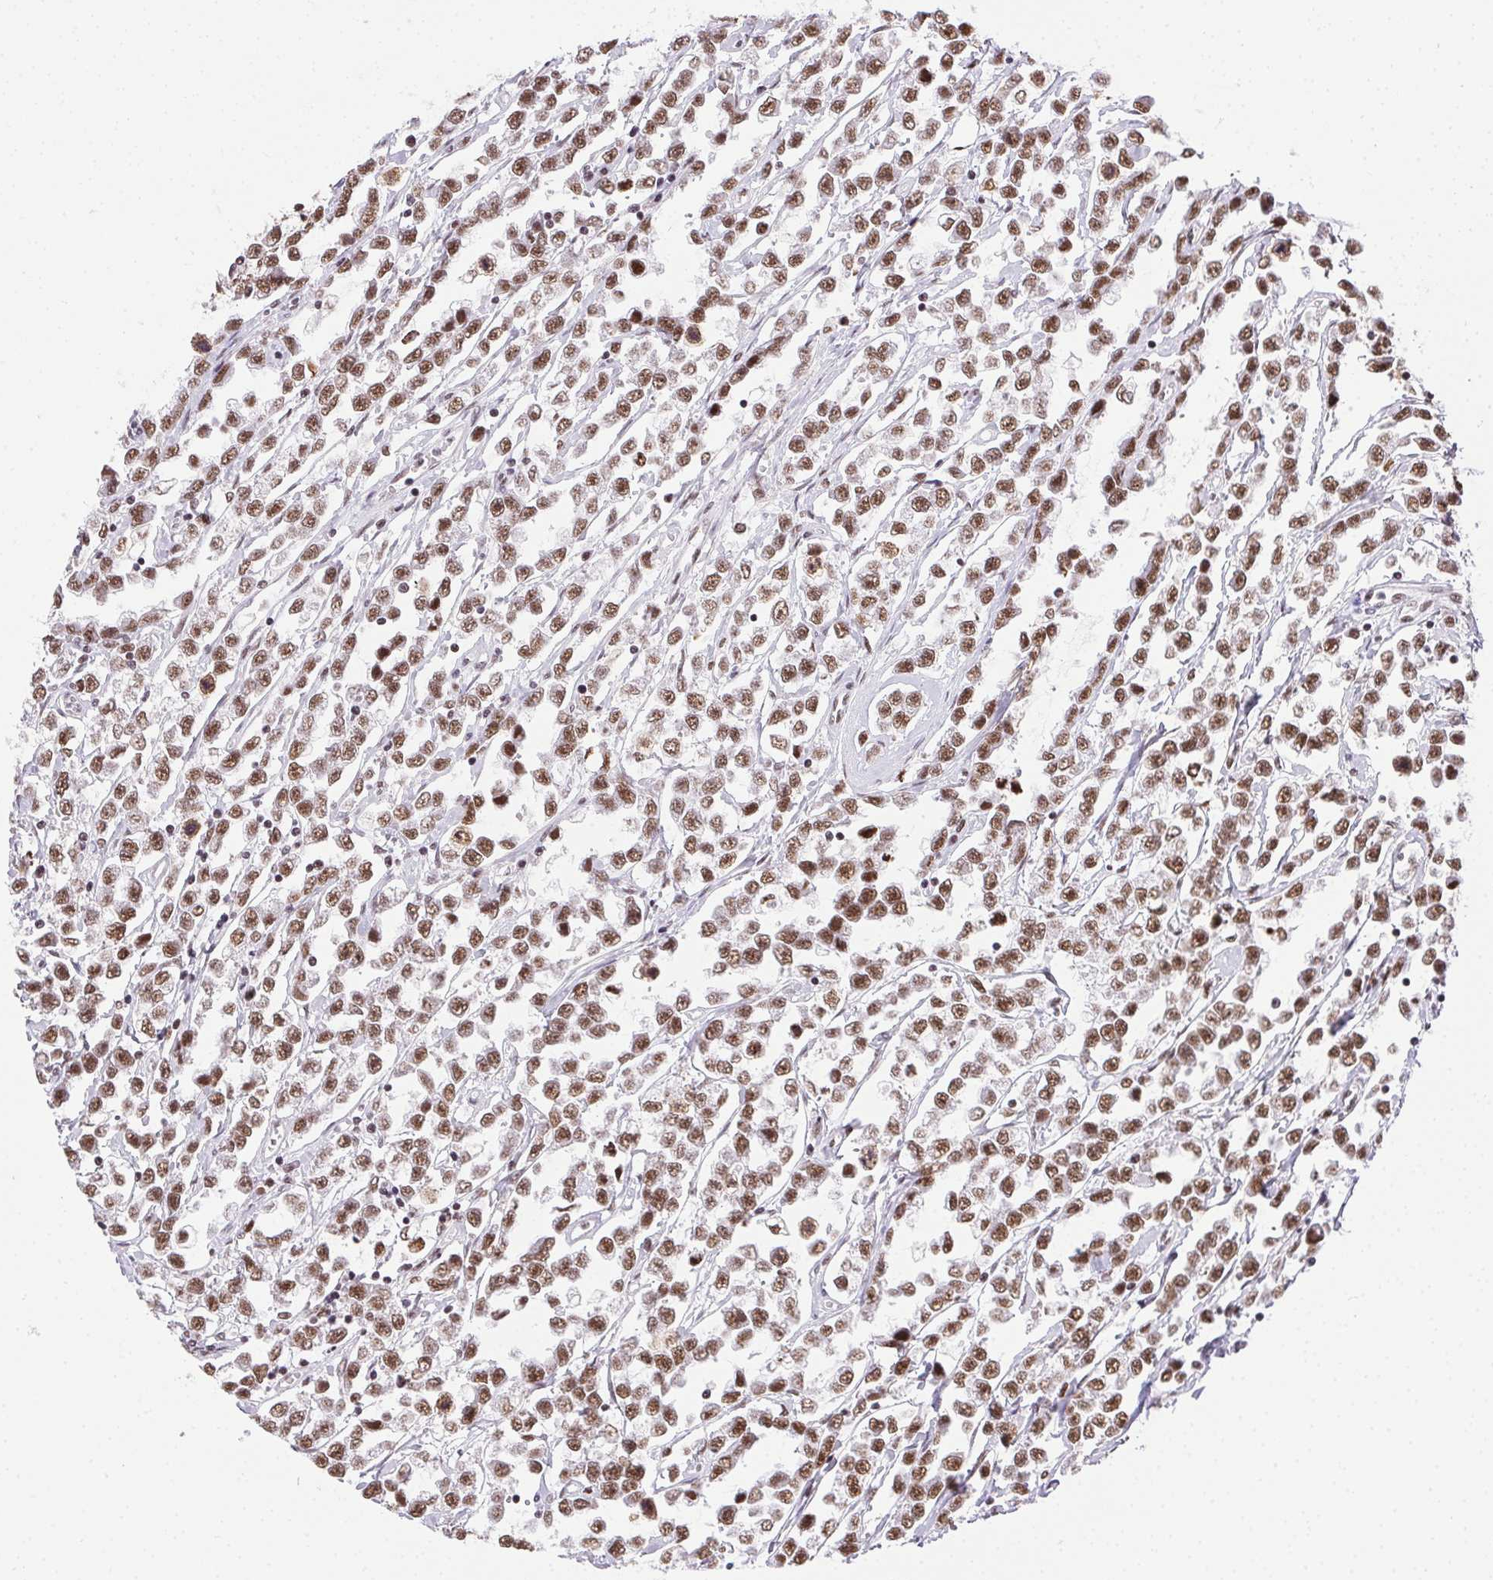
{"staining": {"intensity": "moderate", "quantity": ">75%", "location": "nuclear"}, "tissue": "testis cancer", "cell_type": "Tumor cells", "image_type": "cancer", "snomed": [{"axis": "morphology", "description": "Seminoma, NOS"}, {"axis": "topography", "description": "Testis"}], "caption": "Brown immunohistochemical staining in human testis cancer shows moderate nuclear expression in about >75% of tumor cells. Immunohistochemistry stains the protein in brown and the nuclei are stained blue.", "gene": "TRA2B", "patient": {"sex": "male", "age": 34}}